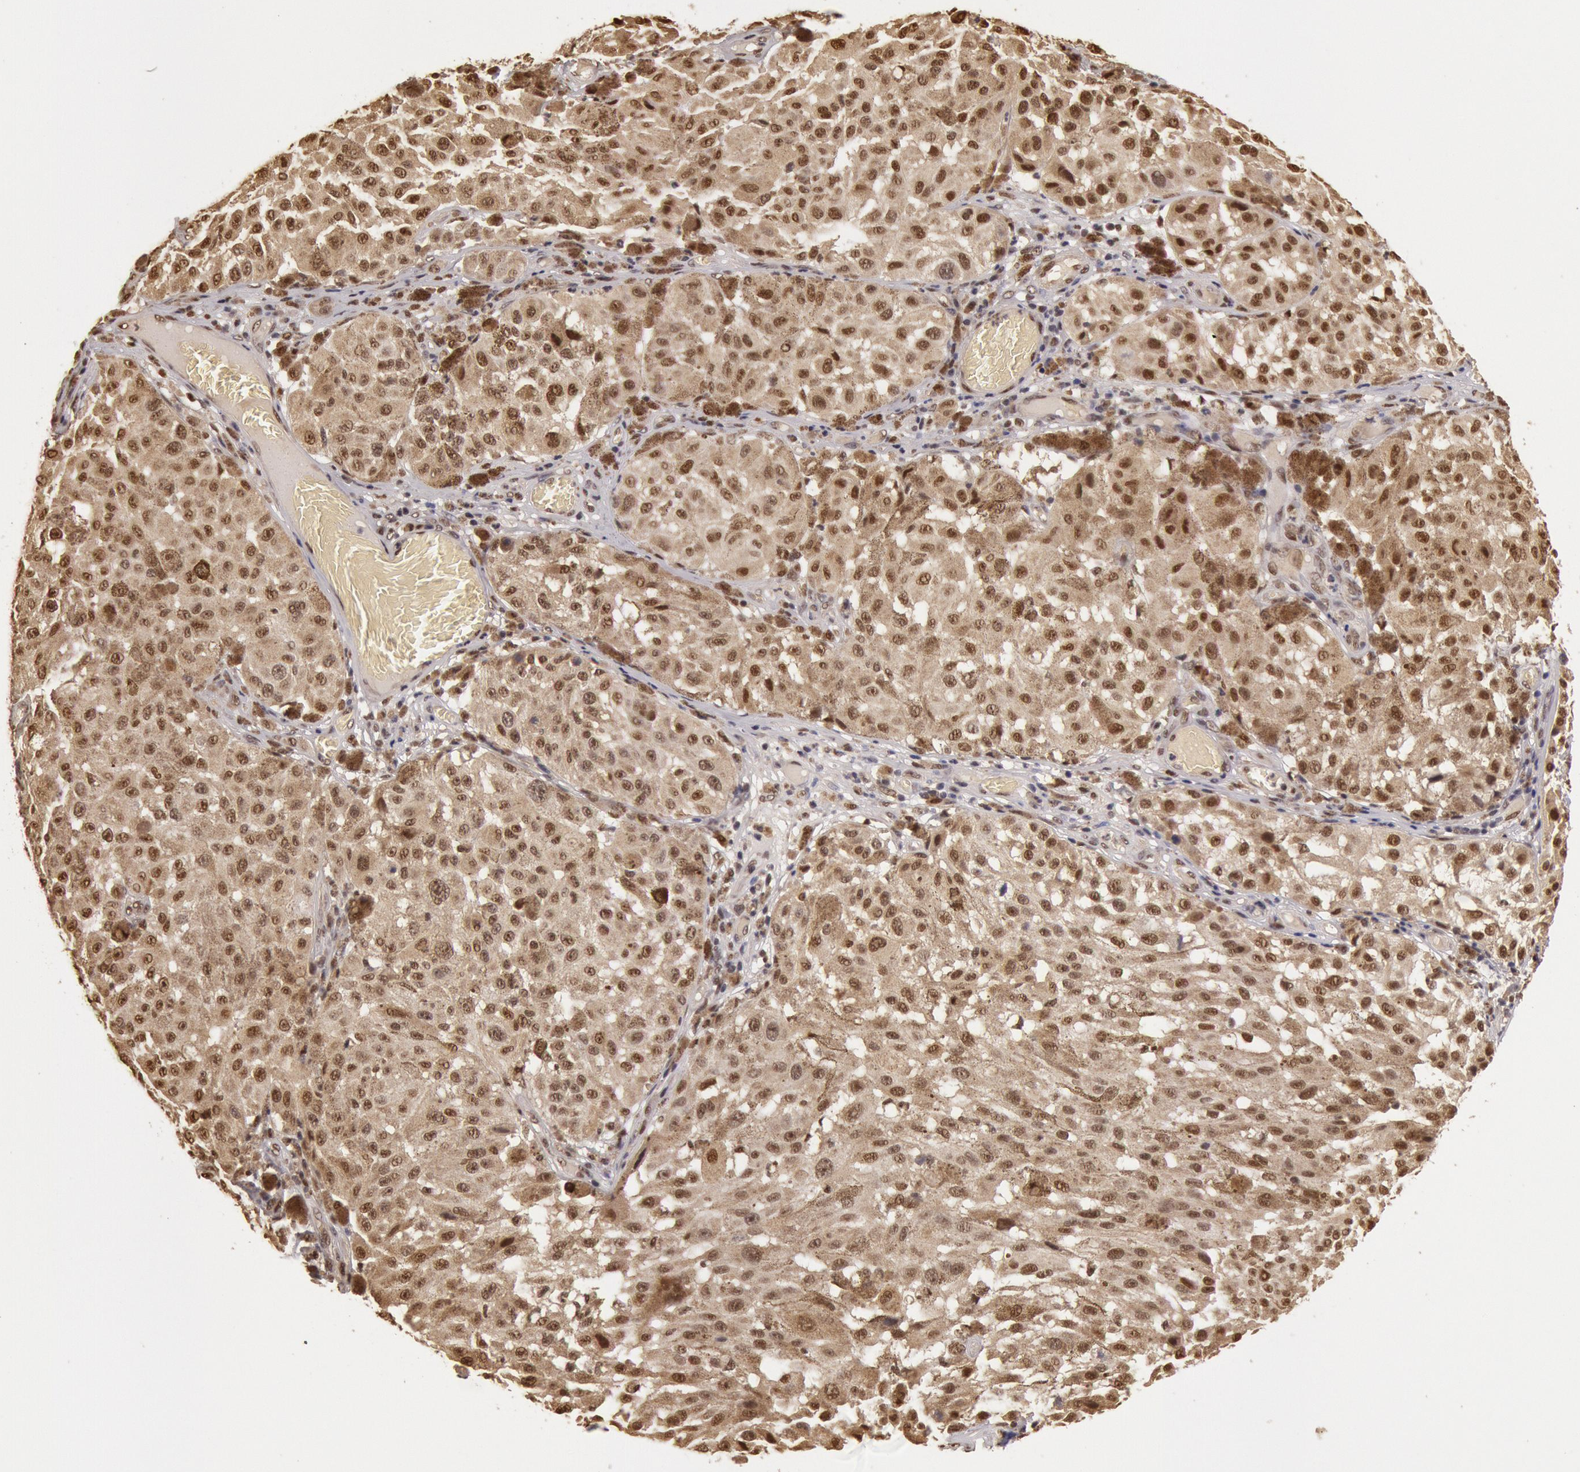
{"staining": {"intensity": "moderate", "quantity": ">75%", "location": "nuclear"}, "tissue": "melanoma", "cell_type": "Tumor cells", "image_type": "cancer", "snomed": [{"axis": "morphology", "description": "Malignant melanoma, NOS"}, {"axis": "topography", "description": "Skin"}], "caption": "Immunohistochemical staining of melanoma demonstrates medium levels of moderate nuclear positivity in about >75% of tumor cells. The staining was performed using DAB (3,3'-diaminobenzidine) to visualize the protein expression in brown, while the nuclei were stained in blue with hematoxylin (Magnification: 20x).", "gene": "LIG4", "patient": {"sex": "female", "age": 64}}